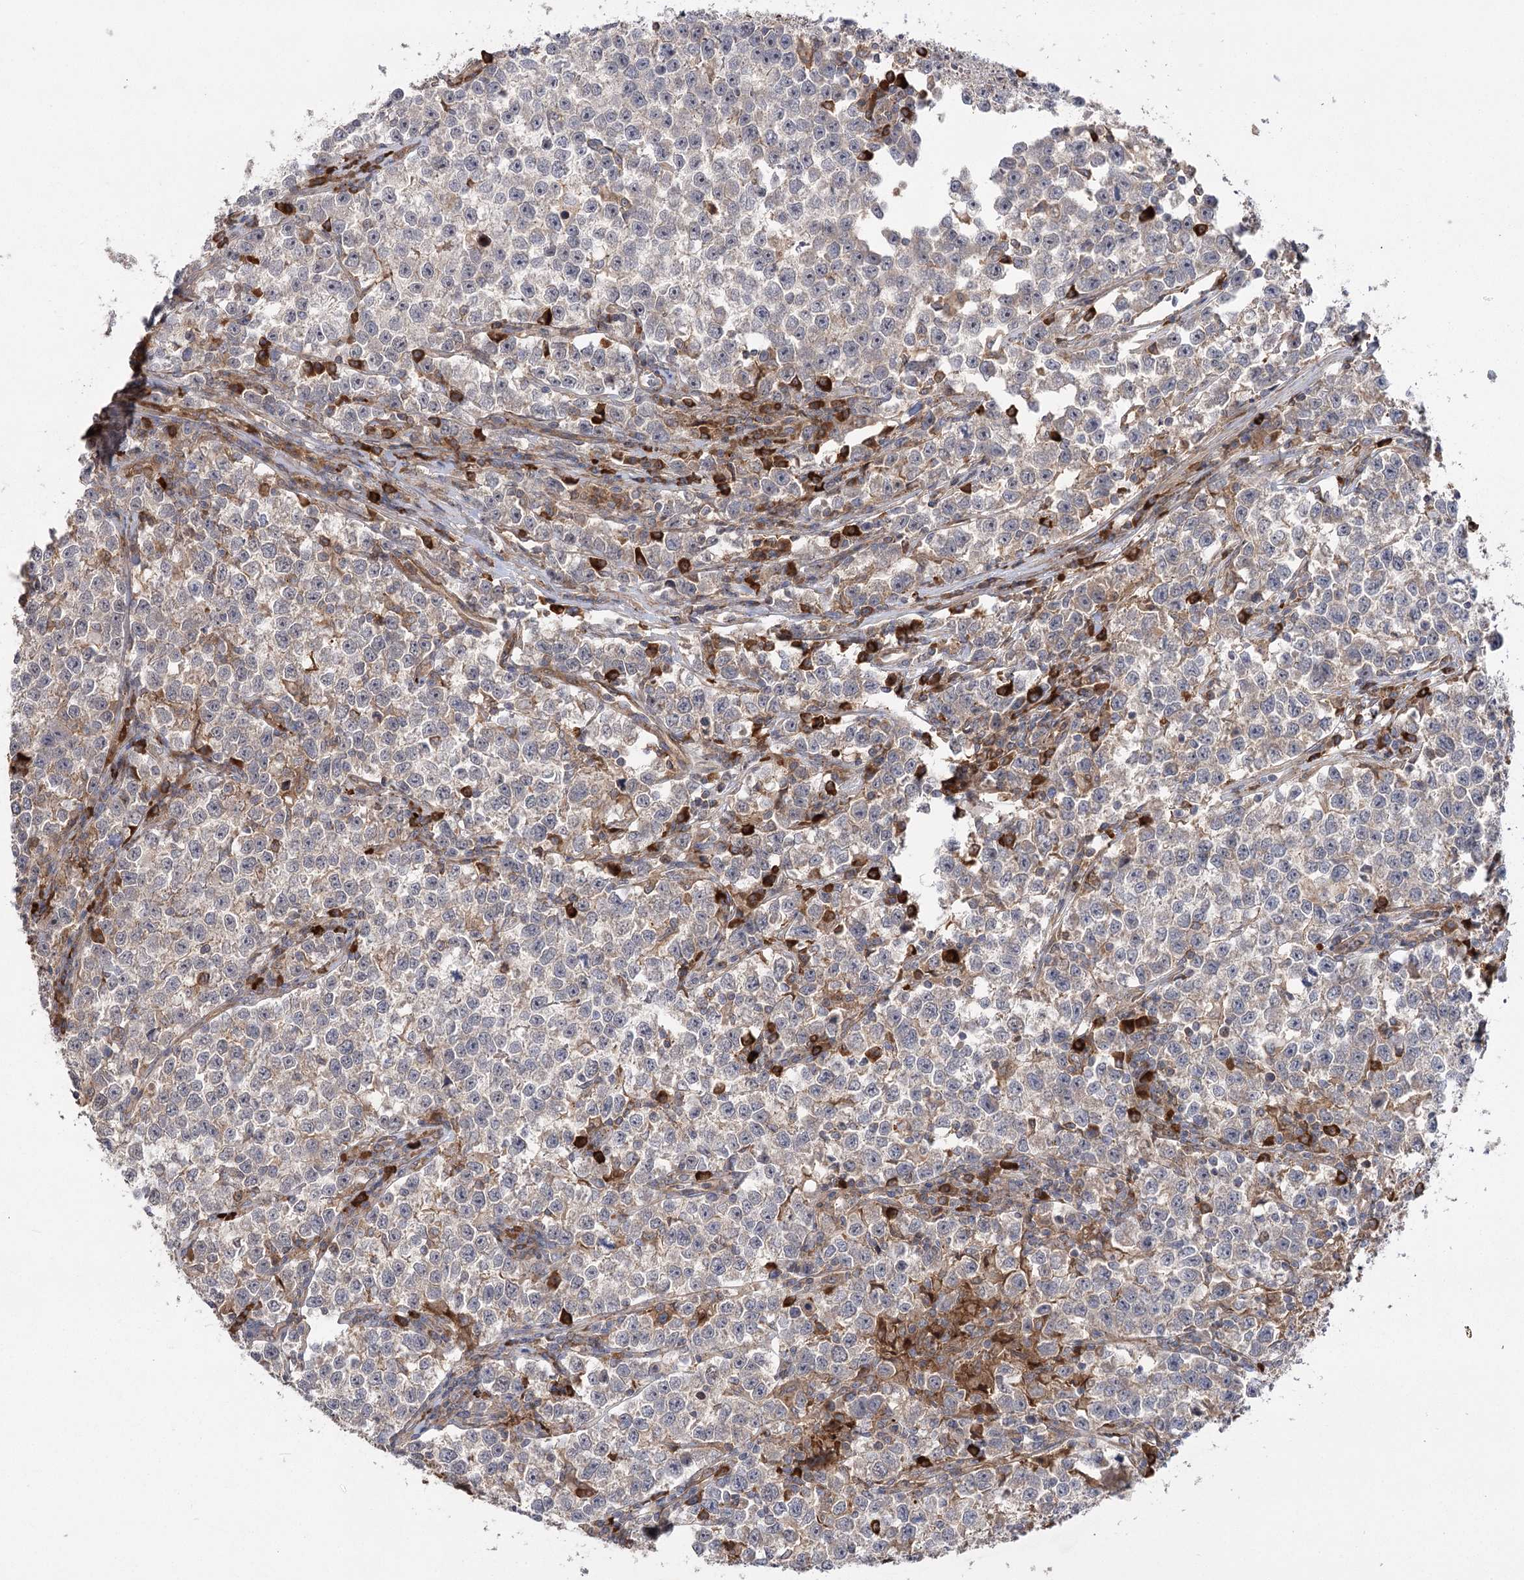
{"staining": {"intensity": "negative", "quantity": "none", "location": "none"}, "tissue": "testis cancer", "cell_type": "Tumor cells", "image_type": "cancer", "snomed": [{"axis": "morphology", "description": "Normal tissue, NOS"}, {"axis": "morphology", "description": "Seminoma, NOS"}, {"axis": "topography", "description": "Testis"}], "caption": "High power microscopy histopathology image of an immunohistochemistry photomicrograph of testis cancer (seminoma), revealing no significant positivity in tumor cells.", "gene": "KCNN2", "patient": {"sex": "male", "age": 43}}